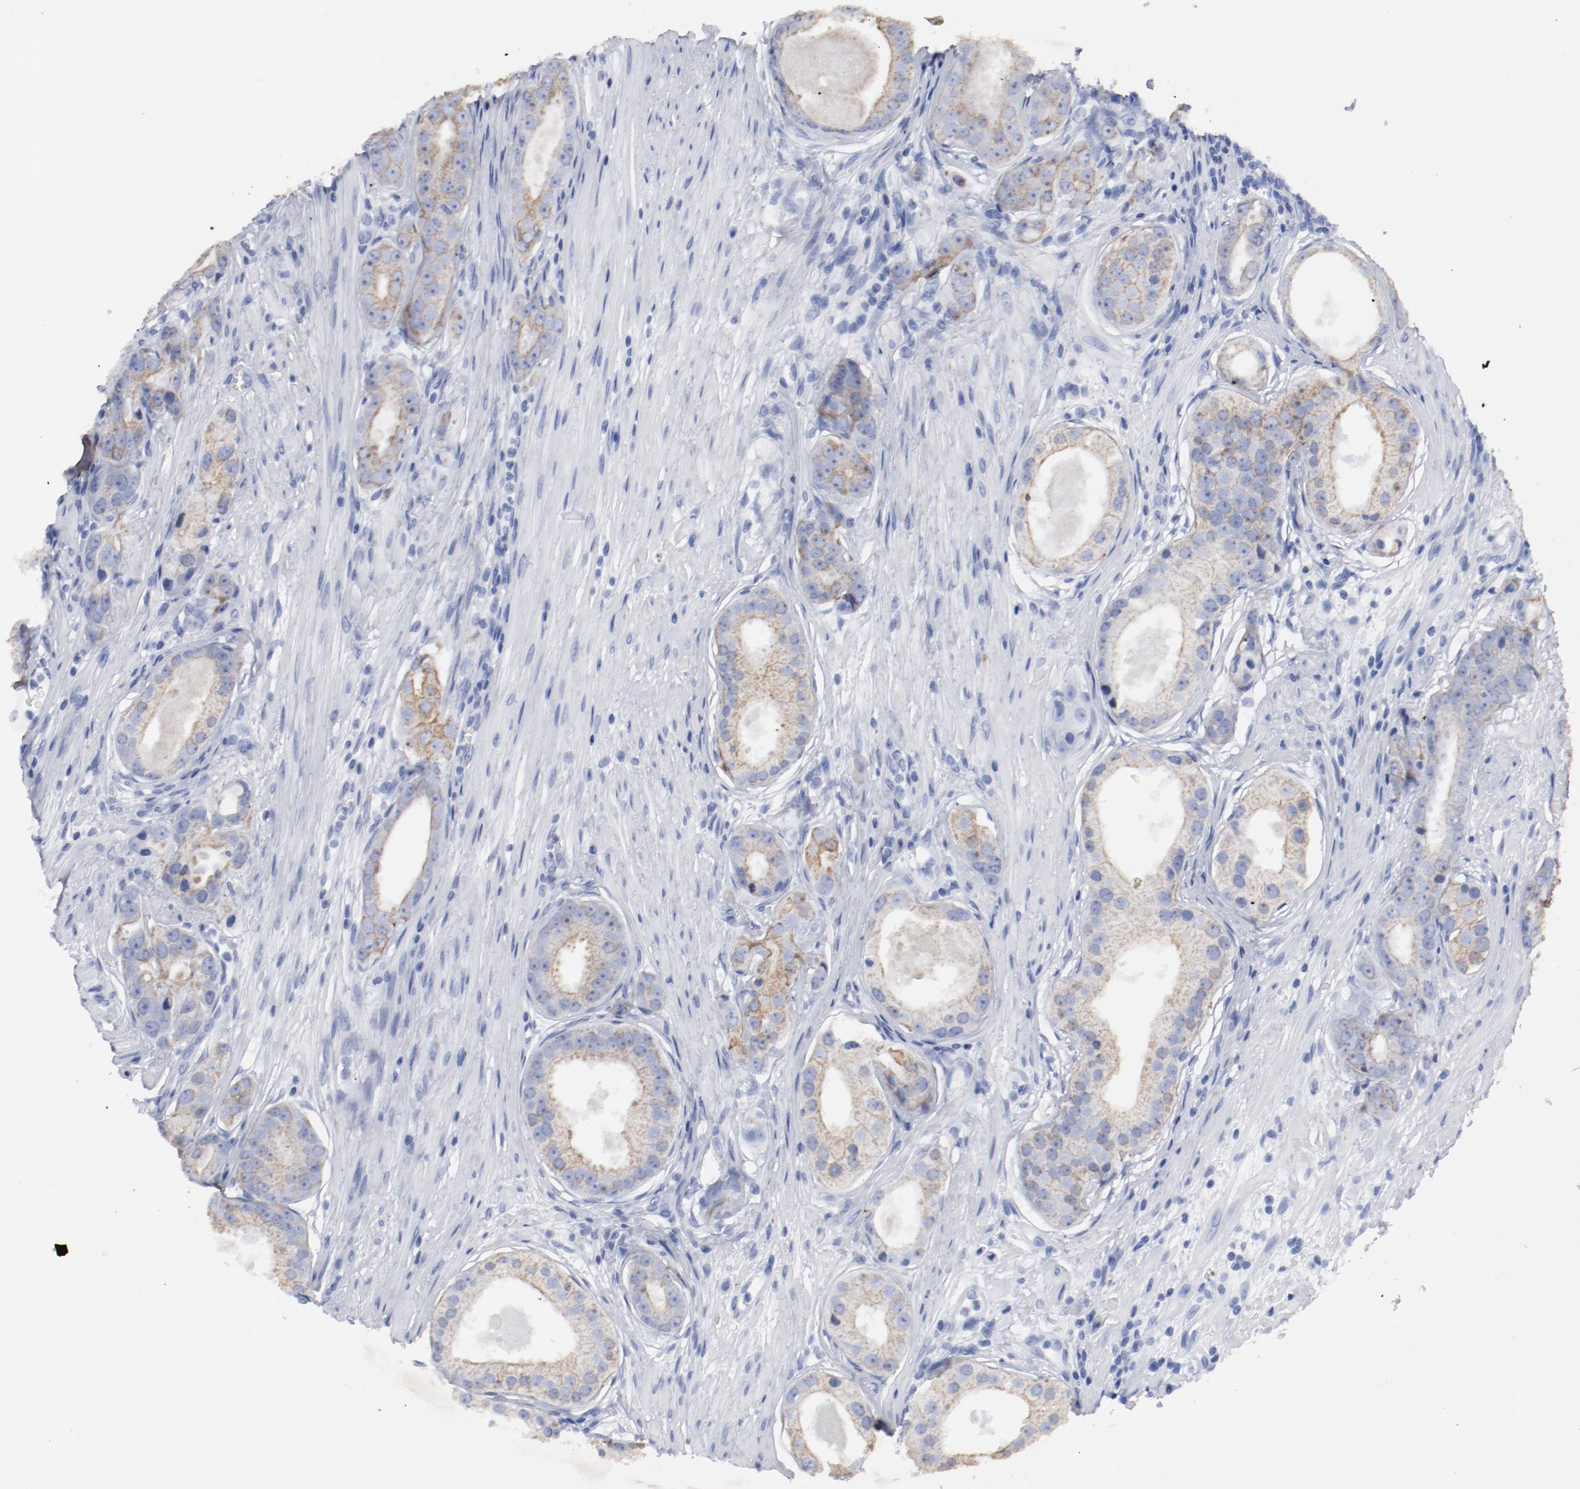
{"staining": {"intensity": "moderate", "quantity": ">75%", "location": "cytoplasmic/membranous"}, "tissue": "prostate cancer", "cell_type": "Tumor cells", "image_type": "cancer", "snomed": [{"axis": "morphology", "description": "Adenocarcinoma, Medium grade"}, {"axis": "topography", "description": "Prostate"}], "caption": "This histopathology image demonstrates immunohistochemistry (IHC) staining of prostate cancer, with medium moderate cytoplasmic/membranous positivity in approximately >75% of tumor cells.", "gene": "TSPAN6", "patient": {"sex": "male", "age": 53}}